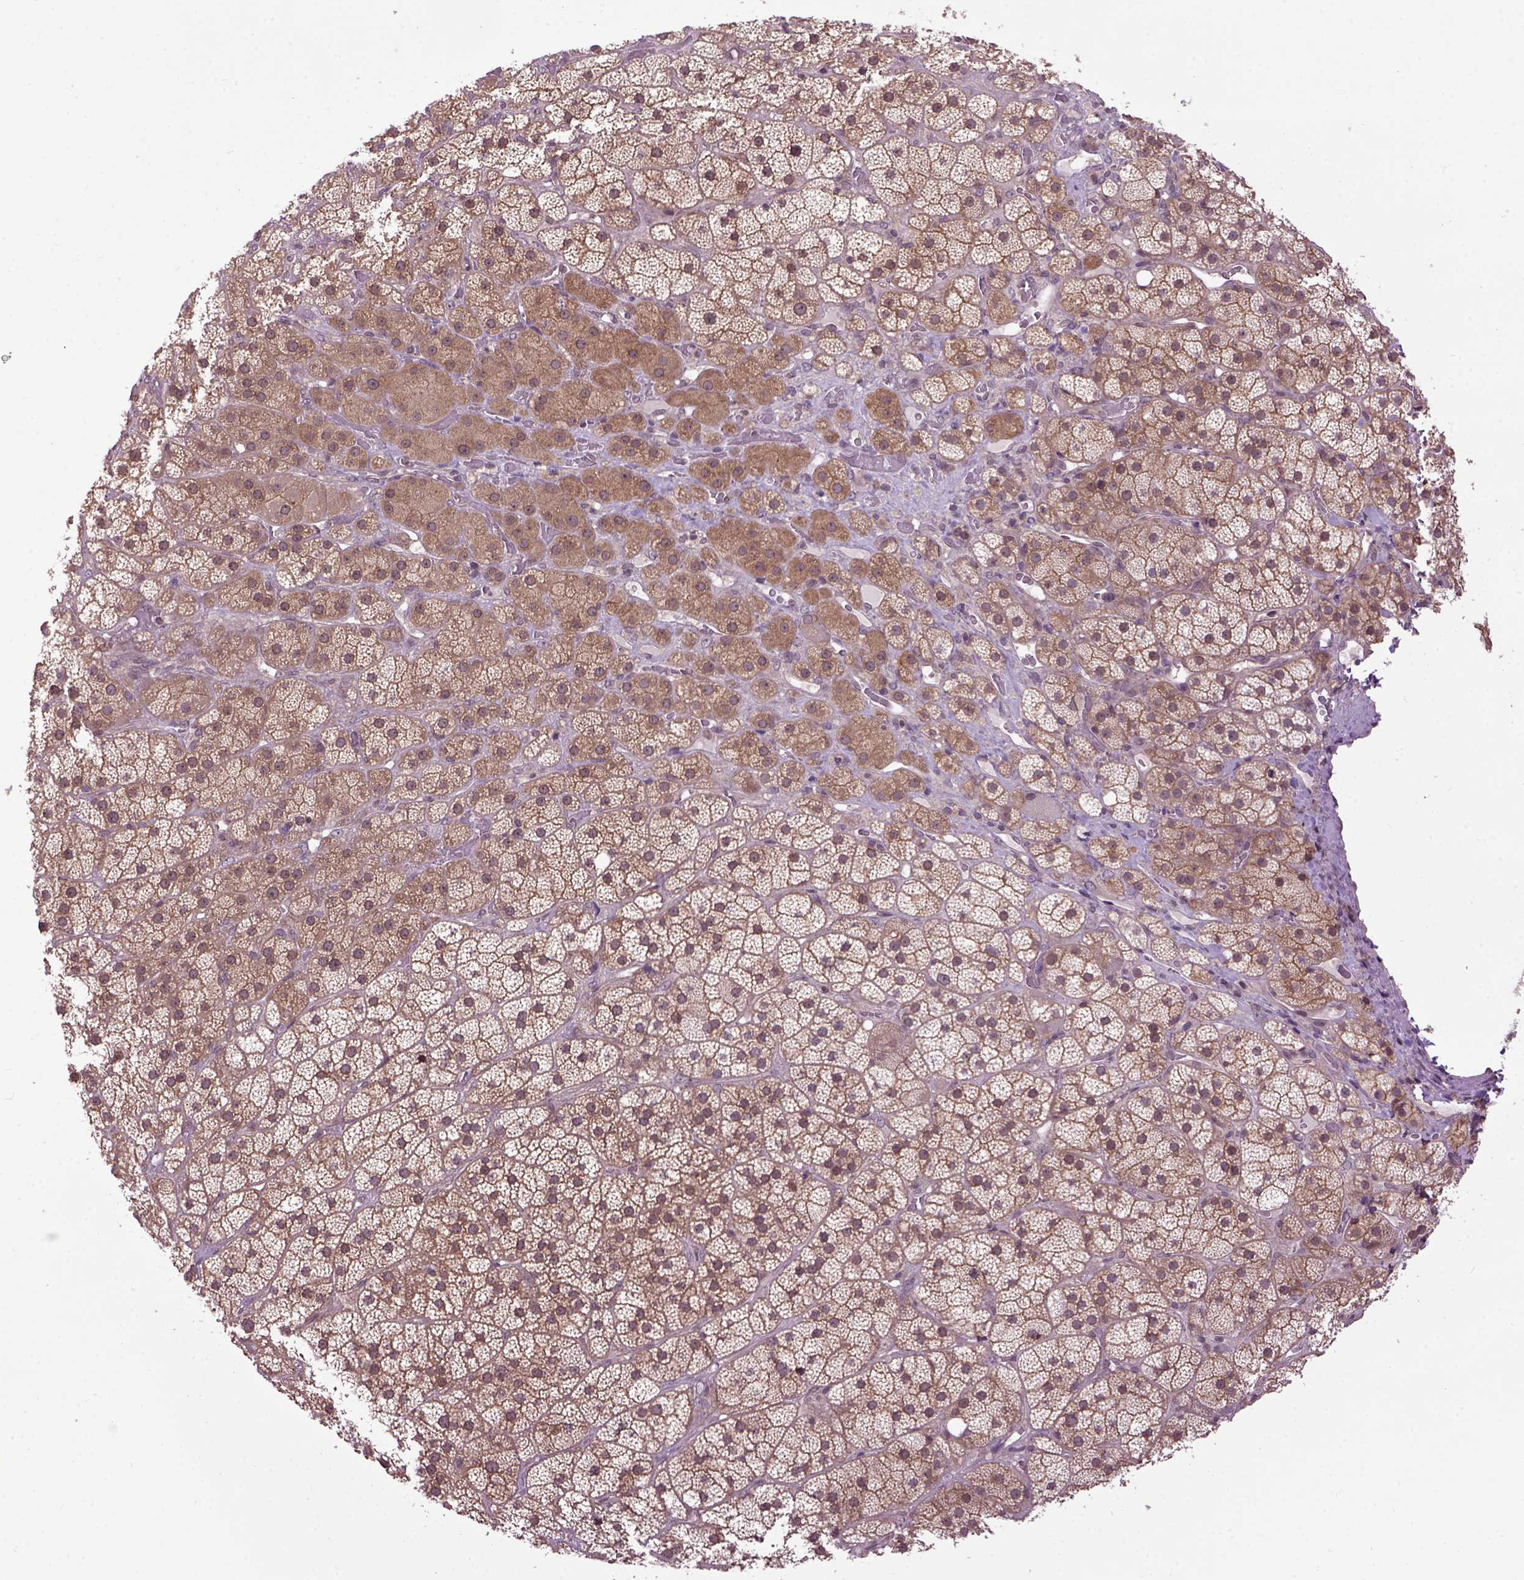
{"staining": {"intensity": "moderate", "quantity": ">75%", "location": "cytoplasmic/membranous,nuclear"}, "tissue": "adrenal gland", "cell_type": "Glandular cells", "image_type": "normal", "snomed": [{"axis": "morphology", "description": "Normal tissue, NOS"}, {"axis": "topography", "description": "Adrenal gland"}], "caption": "DAB (3,3'-diaminobenzidine) immunohistochemical staining of unremarkable adrenal gland reveals moderate cytoplasmic/membranous,nuclear protein expression in approximately >75% of glandular cells.", "gene": "WDR48", "patient": {"sex": "male", "age": 57}}